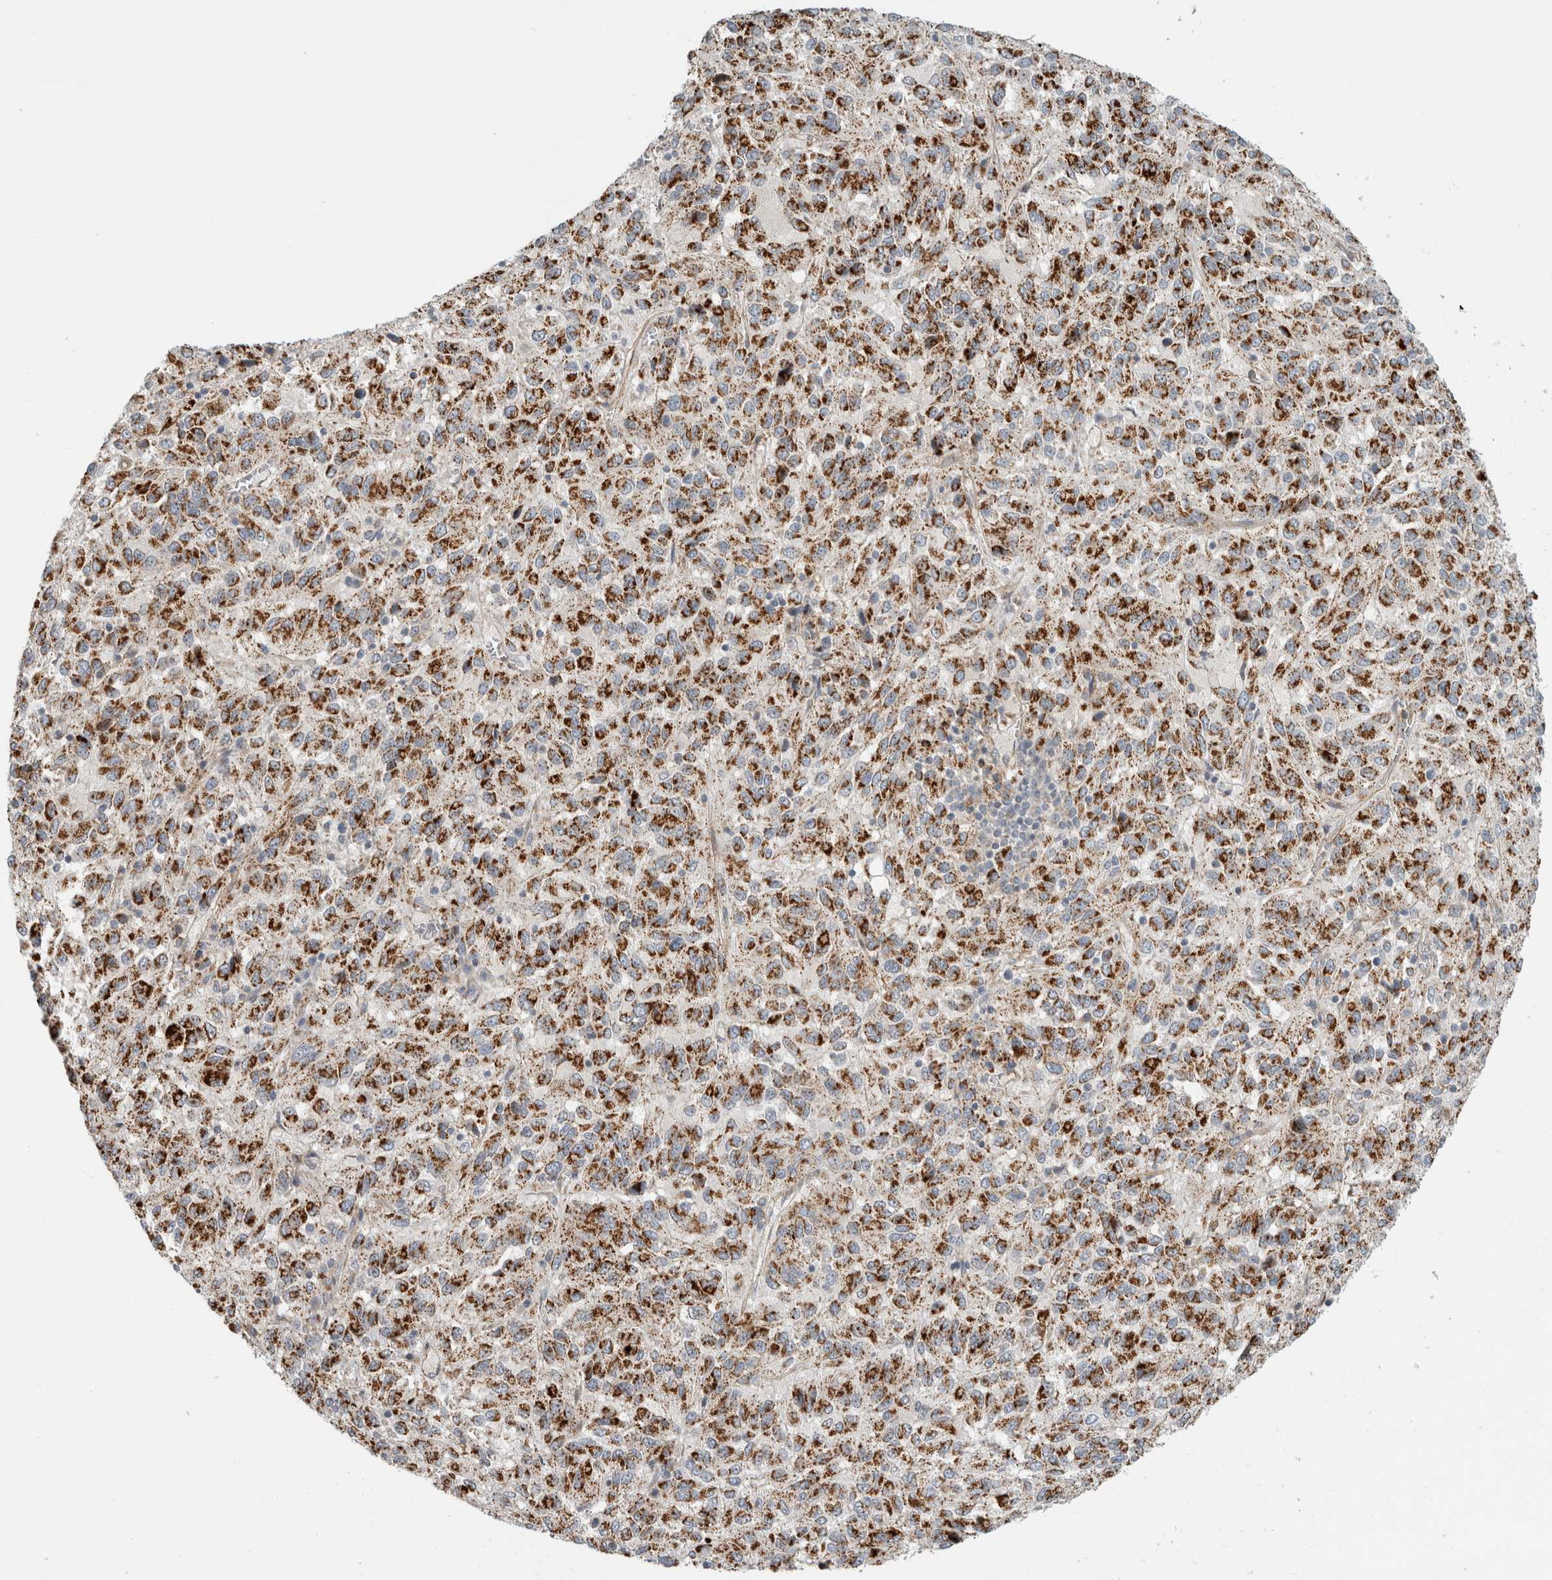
{"staining": {"intensity": "strong", "quantity": ">75%", "location": "cytoplasmic/membranous"}, "tissue": "melanoma", "cell_type": "Tumor cells", "image_type": "cancer", "snomed": [{"axis": "morphology", "description": "Malignant melanoma, Metastatic site"}, {"axis": "topography", "description": "Lung"}], "caption": "Malignant melanoma (metastatic site) stained for a protein shows strong cytoplasmic/membranous positivity in tumor cells.", "gene": "KPNA5", "patient": {"sex": "male", "age": 64}}